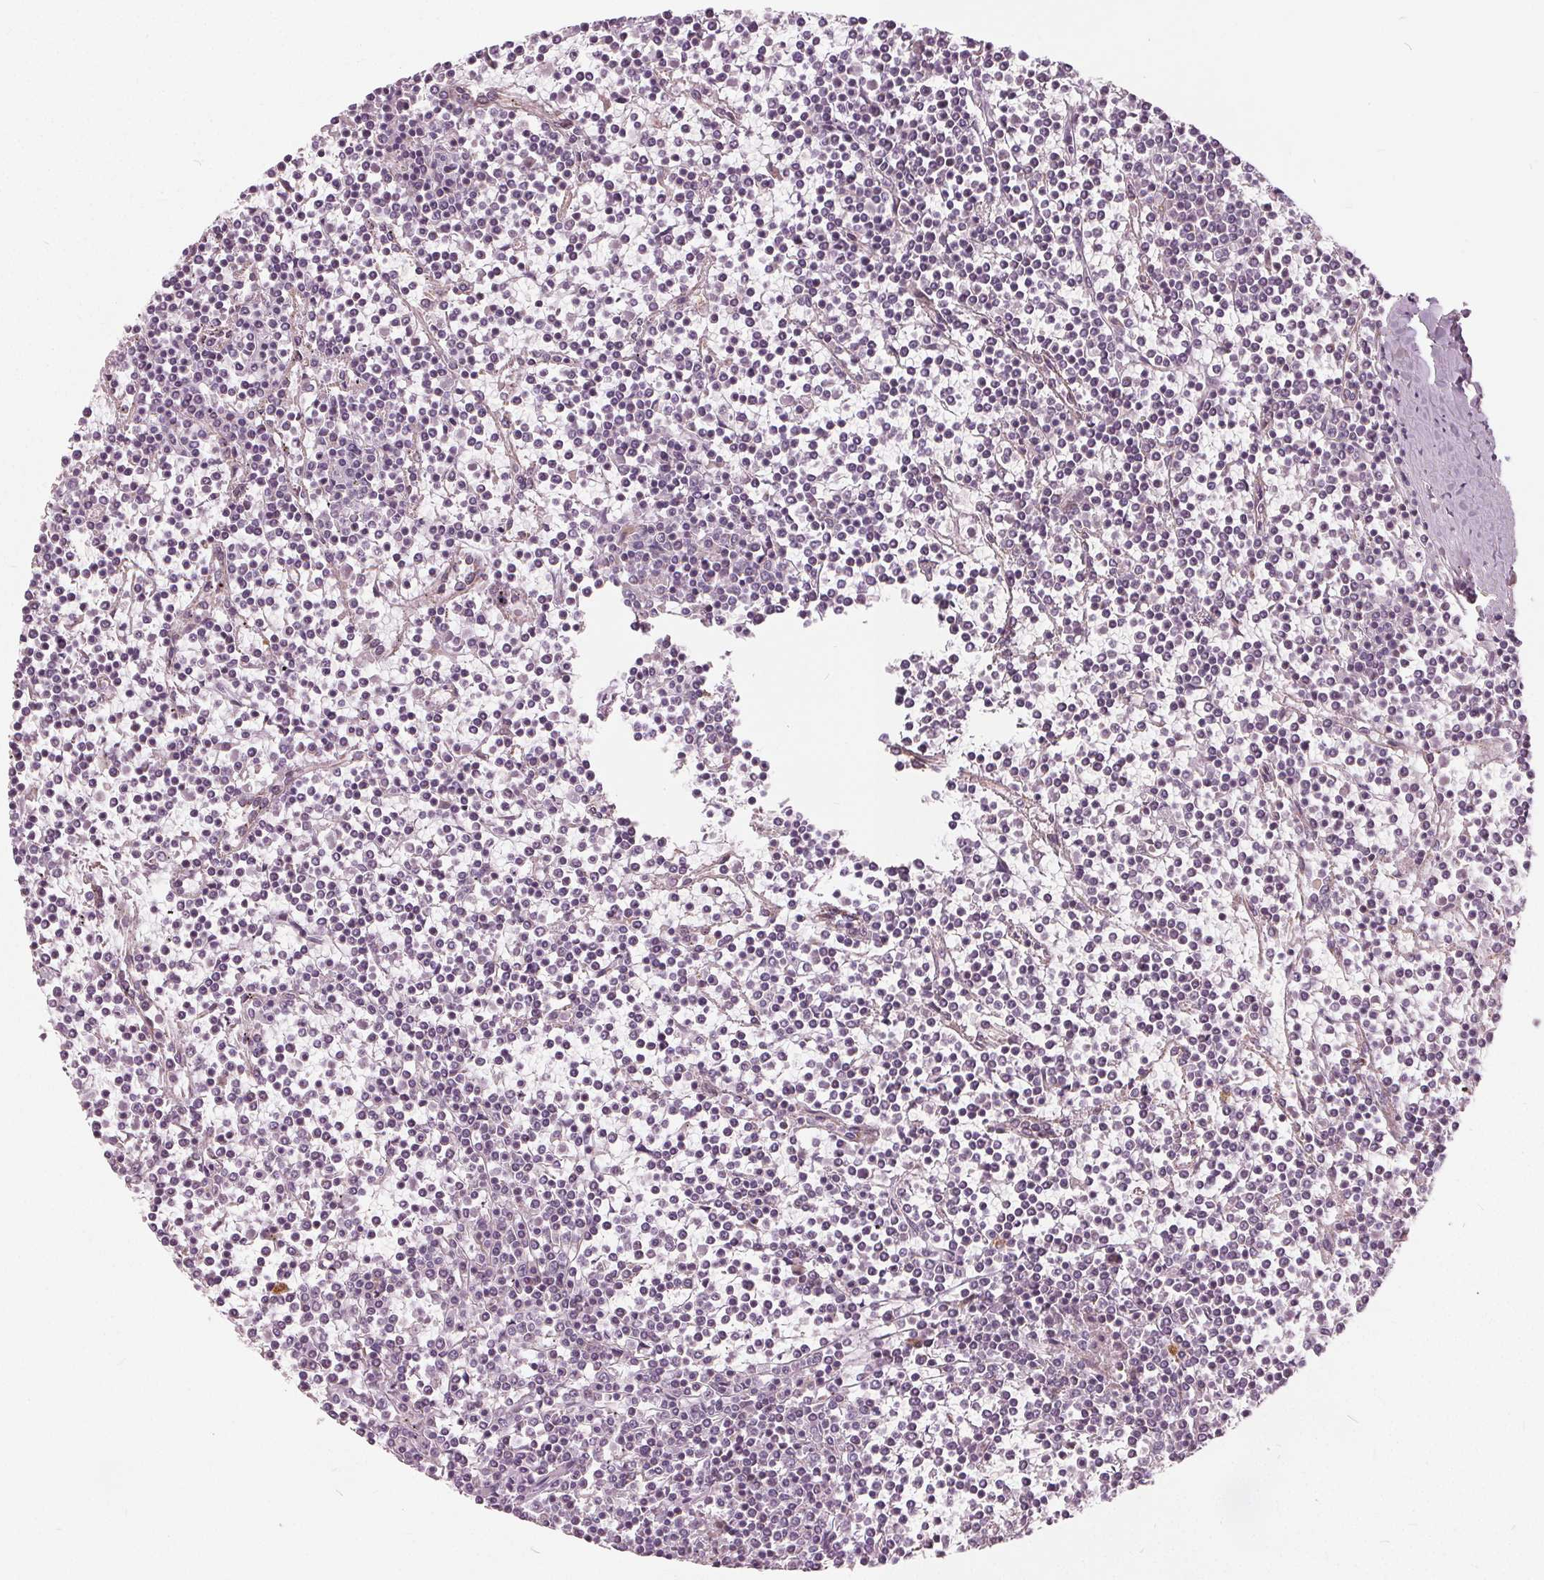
{"staining": {"intensity": "negative", "quantity": "none", "location": "none"}, "tissue": "lymphoma", "cell_type": "Tumor cells", "image_type": "cancer", "snomed": [{"axis": "morphology", "description": "Malignant lymphoma, non-Hodgkin's type, Low grade"}, {"axis": "topography", "description": "Spleen"}], "caption": "DAB (3,3'-diaminobenzidine) immunohistochemical staining of malignant lymphoma, non-Hodgkin's type (low-grade) displays no significant staining in tumor cells.", "gene": "ECI2", "patient": {"sex": "female", "age": 19}}